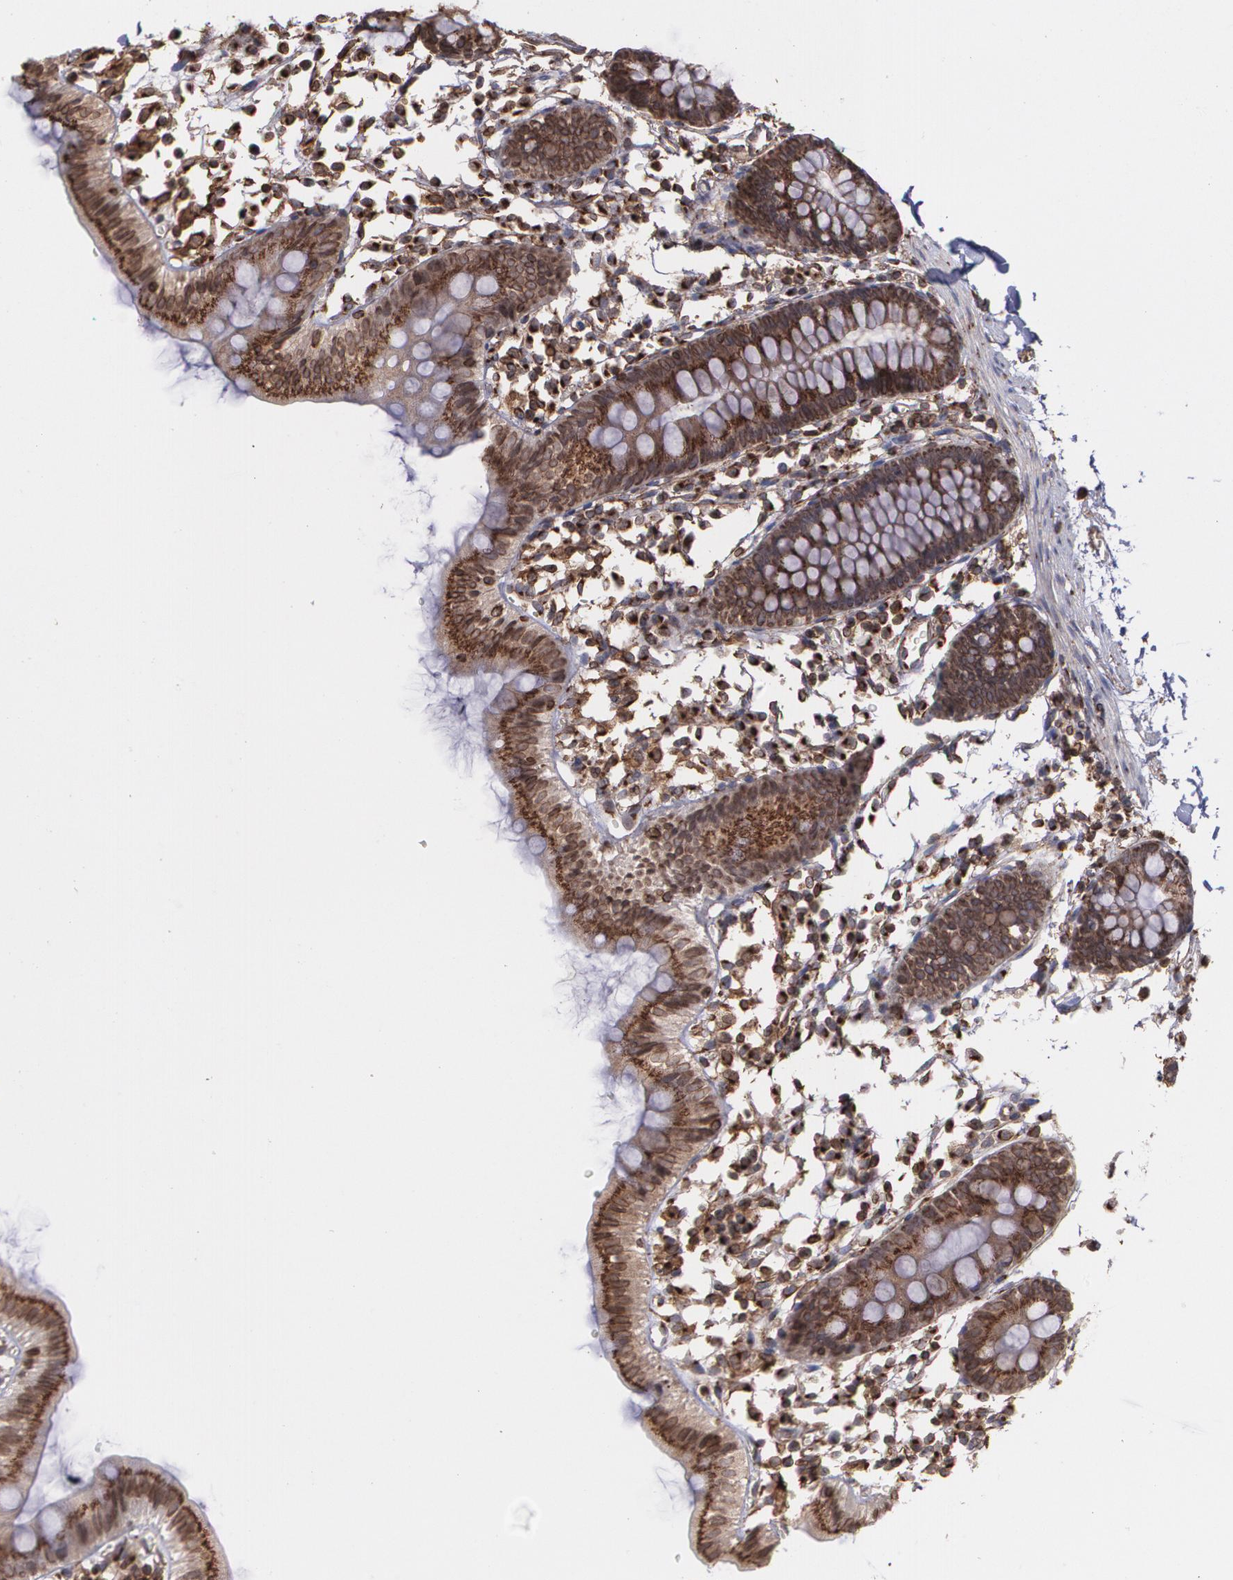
{"staining": {"intensity": "strong", "quantity": ">75%", "location": "cytoplasmic/membranous"}, "tissue": "colon", "cell_type": "Endothelial cells", "image_type": "normal", "snomed": [{"axis": "morphology", "description": "Normal tissue, NOS"}, {"axis": "topography", "description": "Colon"}], "caption": "Immunohistochemistry of normal human colon demonstrates high levels of strong cytoplasmic/membranous expression in approximately >75% of endothelial cells. The staining was performed using DAB (3,3'-diaminobenzidine), with brown indicating positive protein expression. Nuclei are stained blue with hematoxylin.", "gene": "TRIP11", "patient": {"sex": "male", "age": 14}}